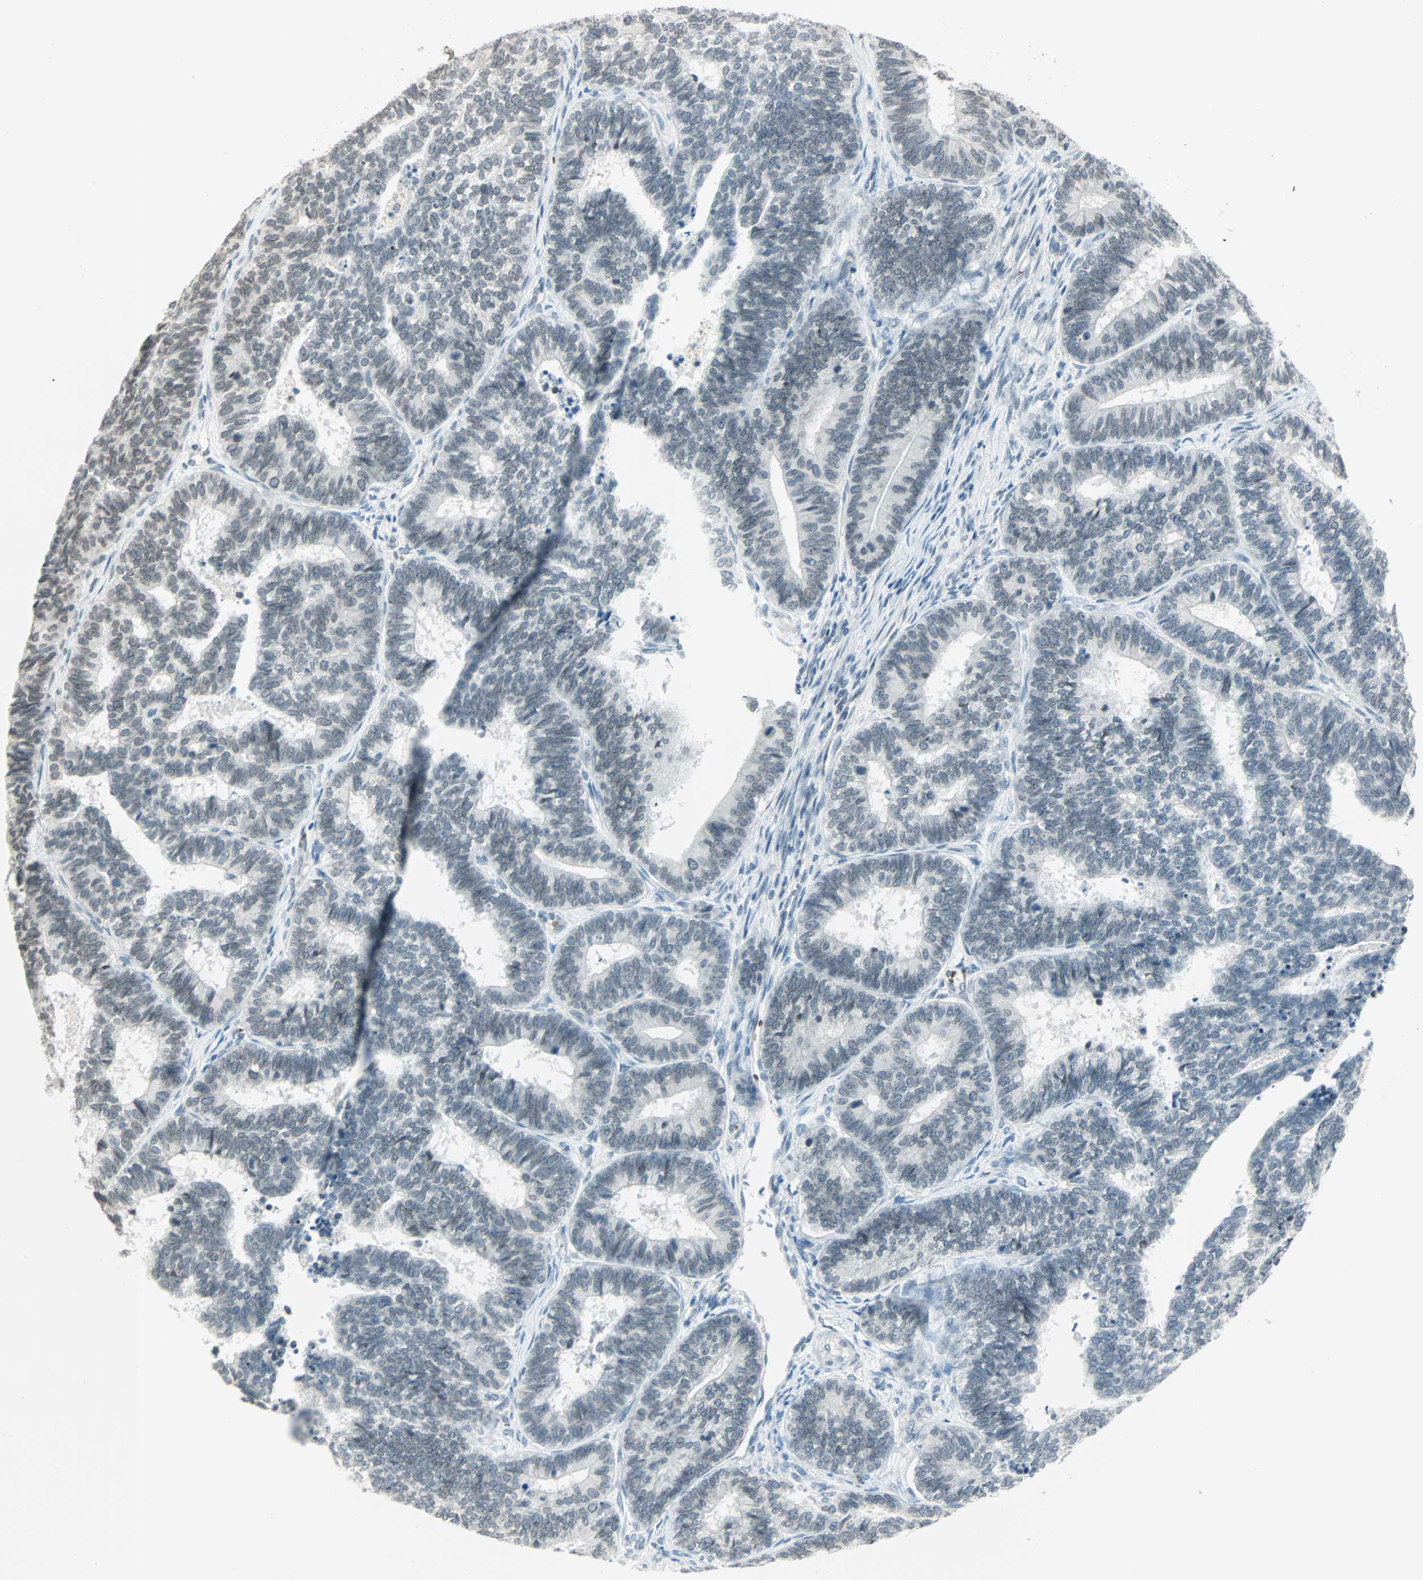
{"staining": {"intensity": "negative", "quantity": "none", "location": "none"}, "tissue": "endometrial cancer", "cell_type": "Tumor cells", "image_type": "cancer", "snomed": [{"axis": "morphology", "description": "Adenocarcinoma, NOS"}, {"axis": "topography", "description": "Endometrium"}], "caption": "An IHC micrograph of endometrial cancer (adenocarcinoma) is shown. There is no staining in tumor cells of endometrial cancer (adenocarcinoma).", "gene": "BCAN", "patient": {"sex": "female", "age": 70}}